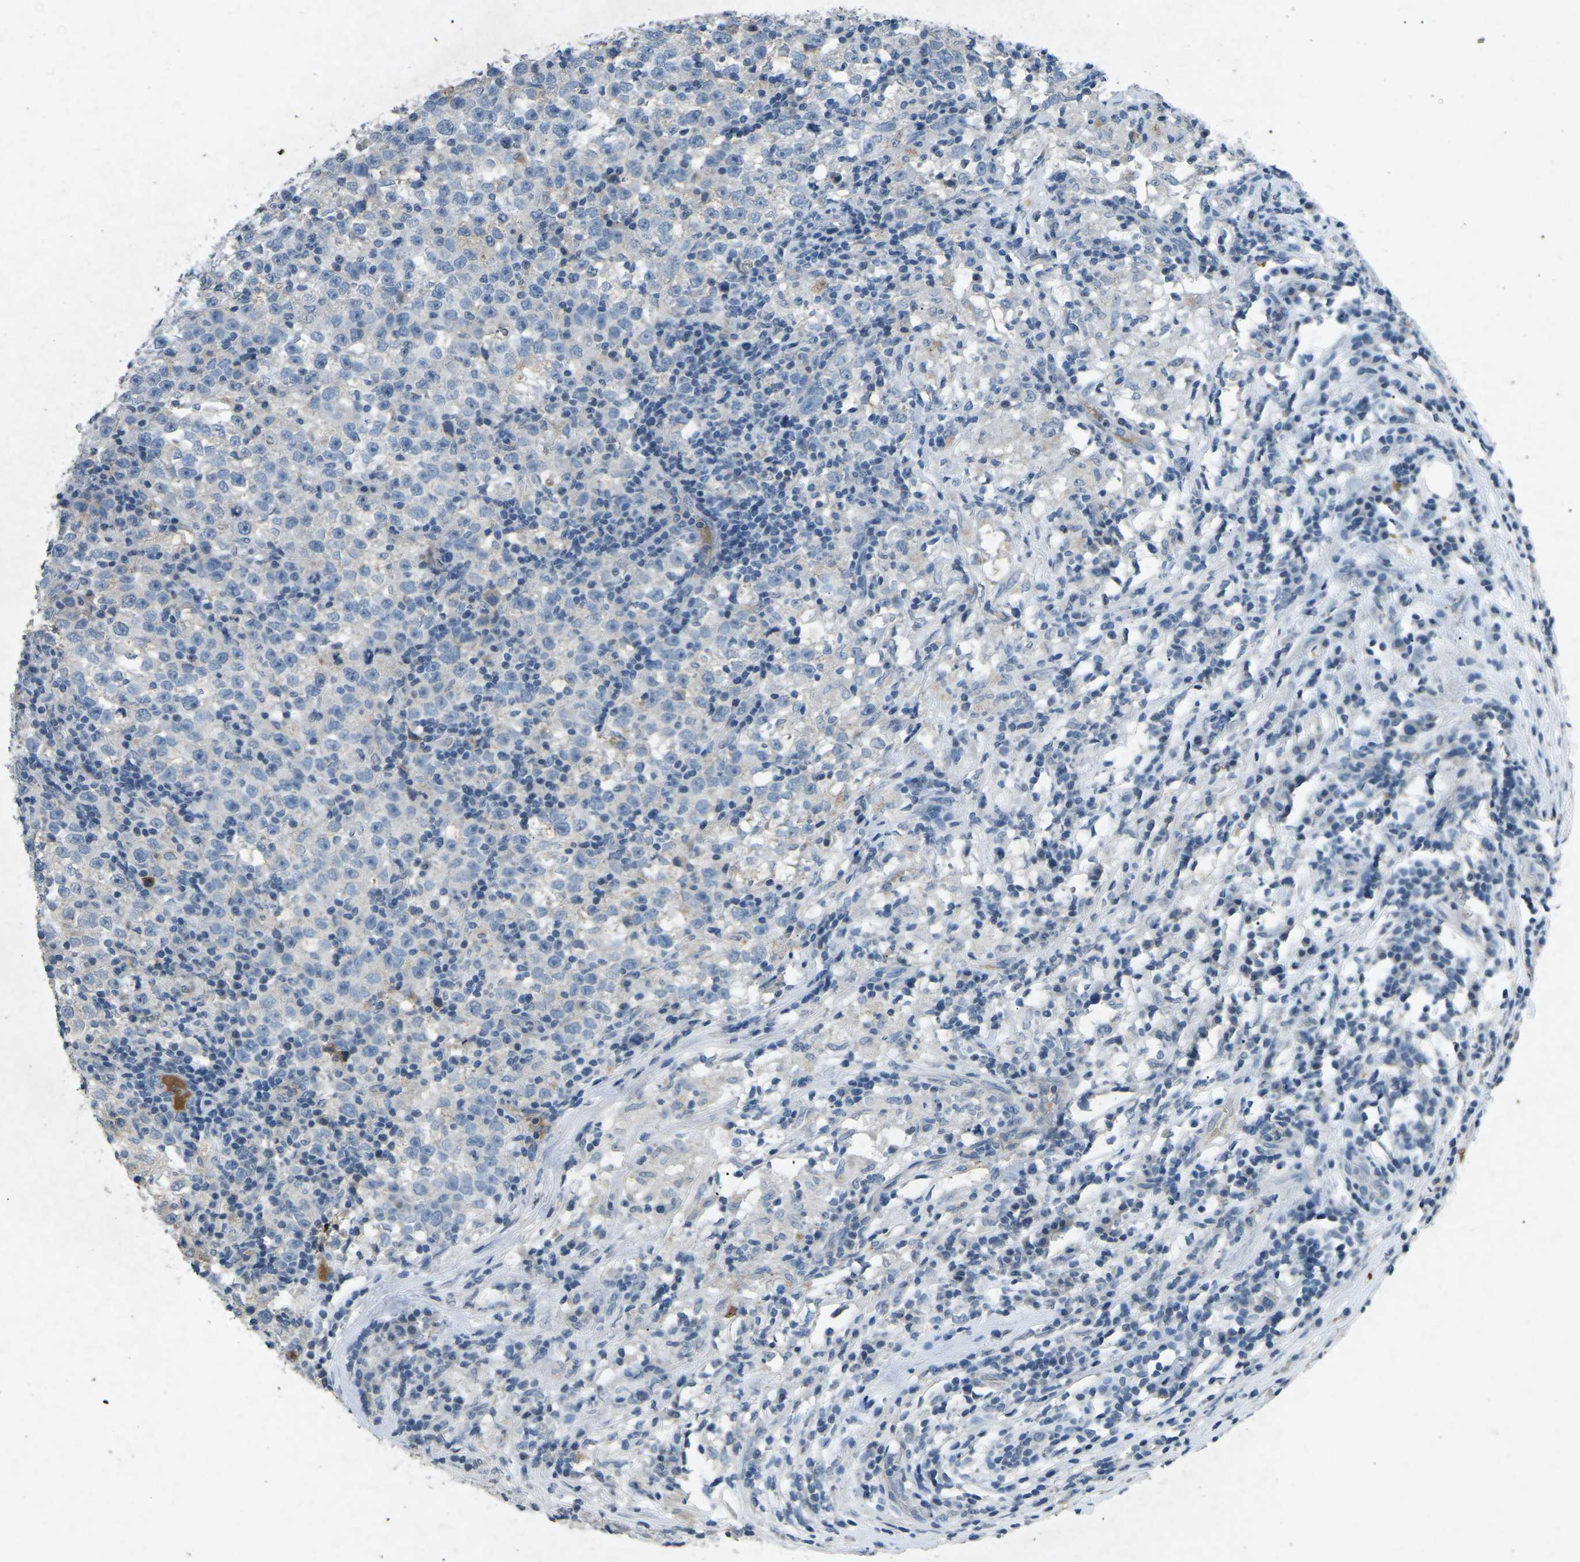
{"staining": {"intensity": "negative", "quantity": "none", "location": "none"}, "tissue": "testis cancer", "cell_type": "Tumor cells", "image_type": "cancer", "snomed": [{"axis": "morphology", "description": "Seminoma, NOS"}, {"axis": "topography", "description": "Testis"}], "caption": "This is an immunohistochemistry histopathology image of testis cancer (seminoma). There is no positivity in tumor cells.", "gene": "A1BG", "patient": {"sex": "male", "age": 43}}